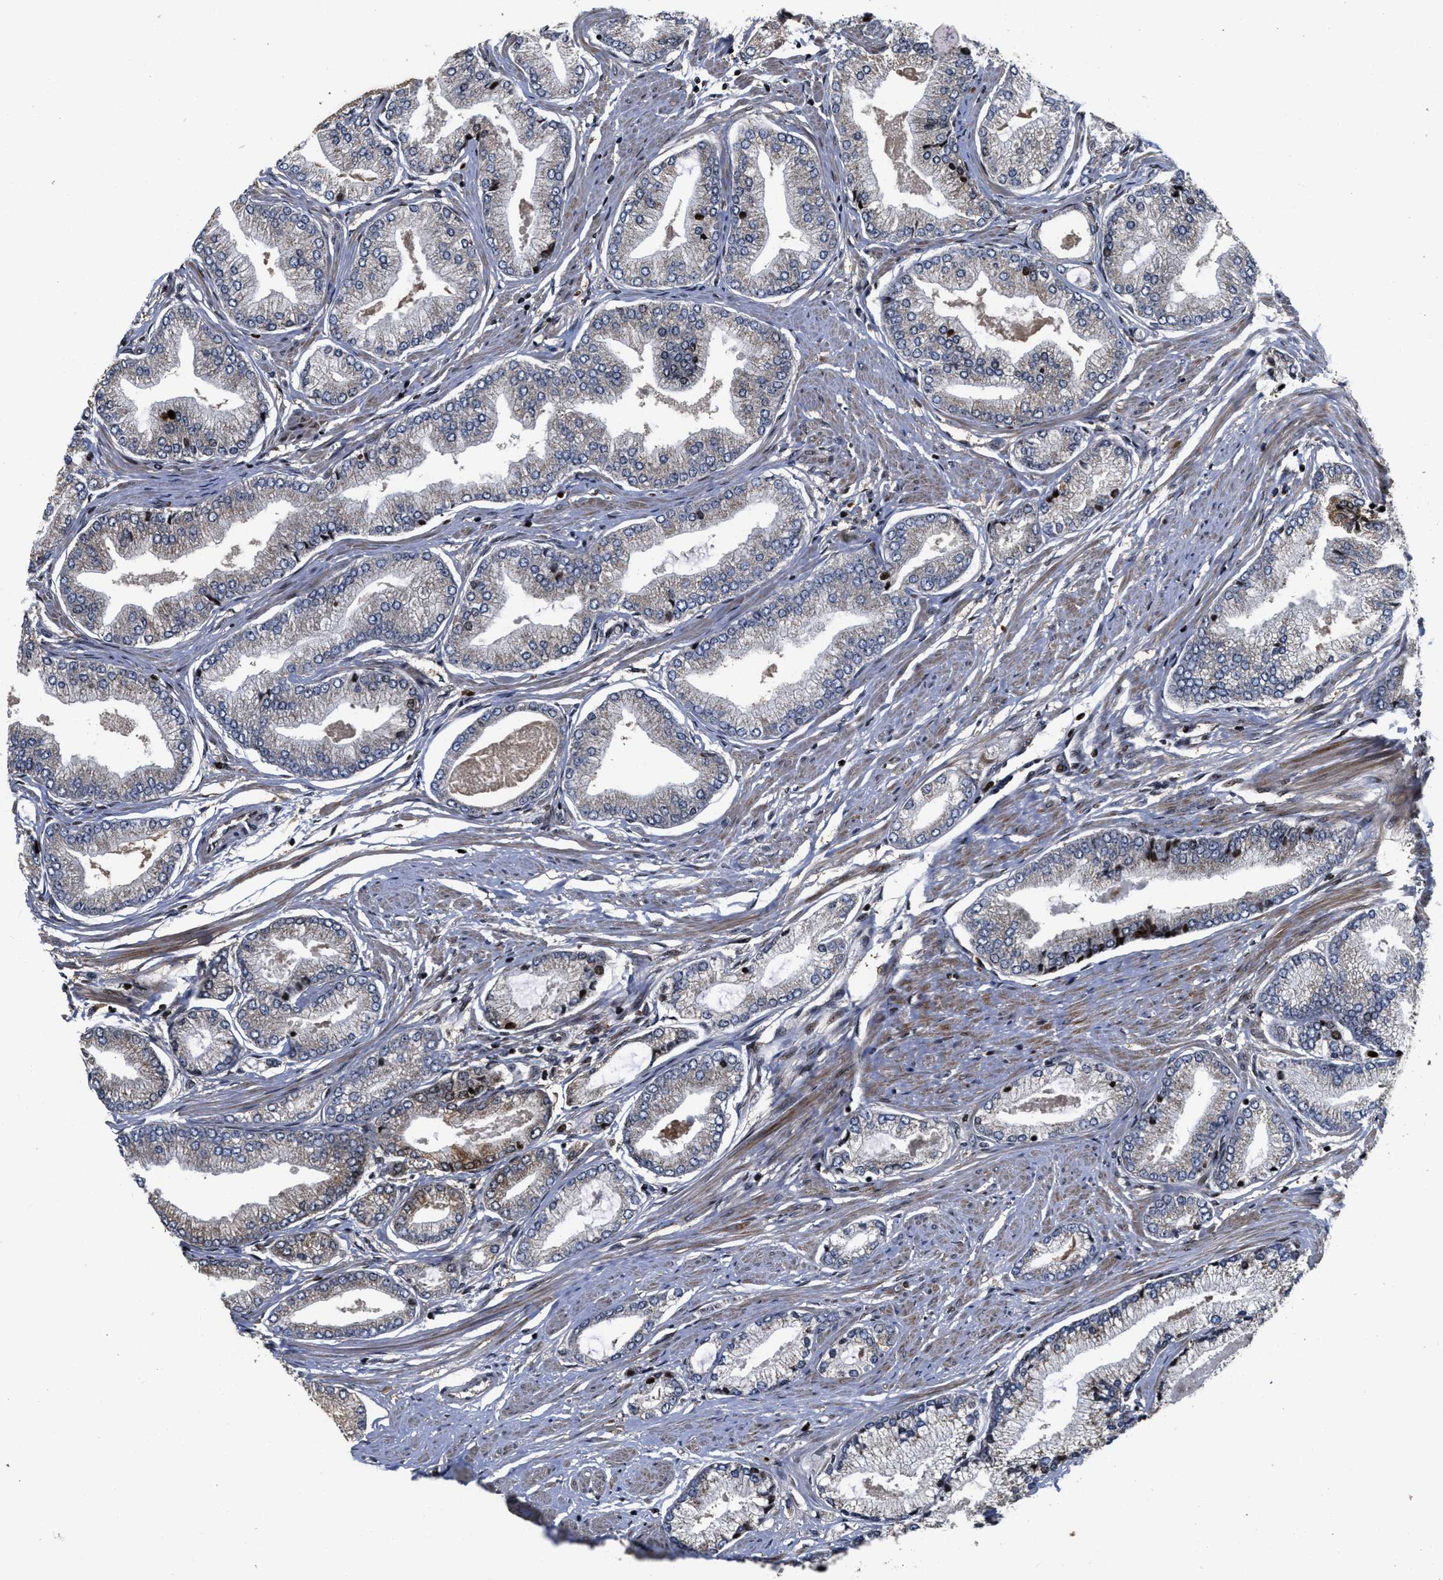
{"staining": {"intensity": "weak", "quantity": "<25%", "location": "cytoplasmic/membranous,nuclear"}, "tissue": "prostate cancer", "cell_type": "Tumor cells", "image_type": "cancer", "snomed": [{"axis": "morphology", "description": "Adenocarcinoma, High grade"}, {"axis": "topography", "description": "Prostate"}], "caption": "This is an IHC micrograph of human prostate cancer (high-grade adenocarcinoma). There is no expression in tumor cells.", "gene": "CBR3", "patient": {"sex": "male", "age": 61}}